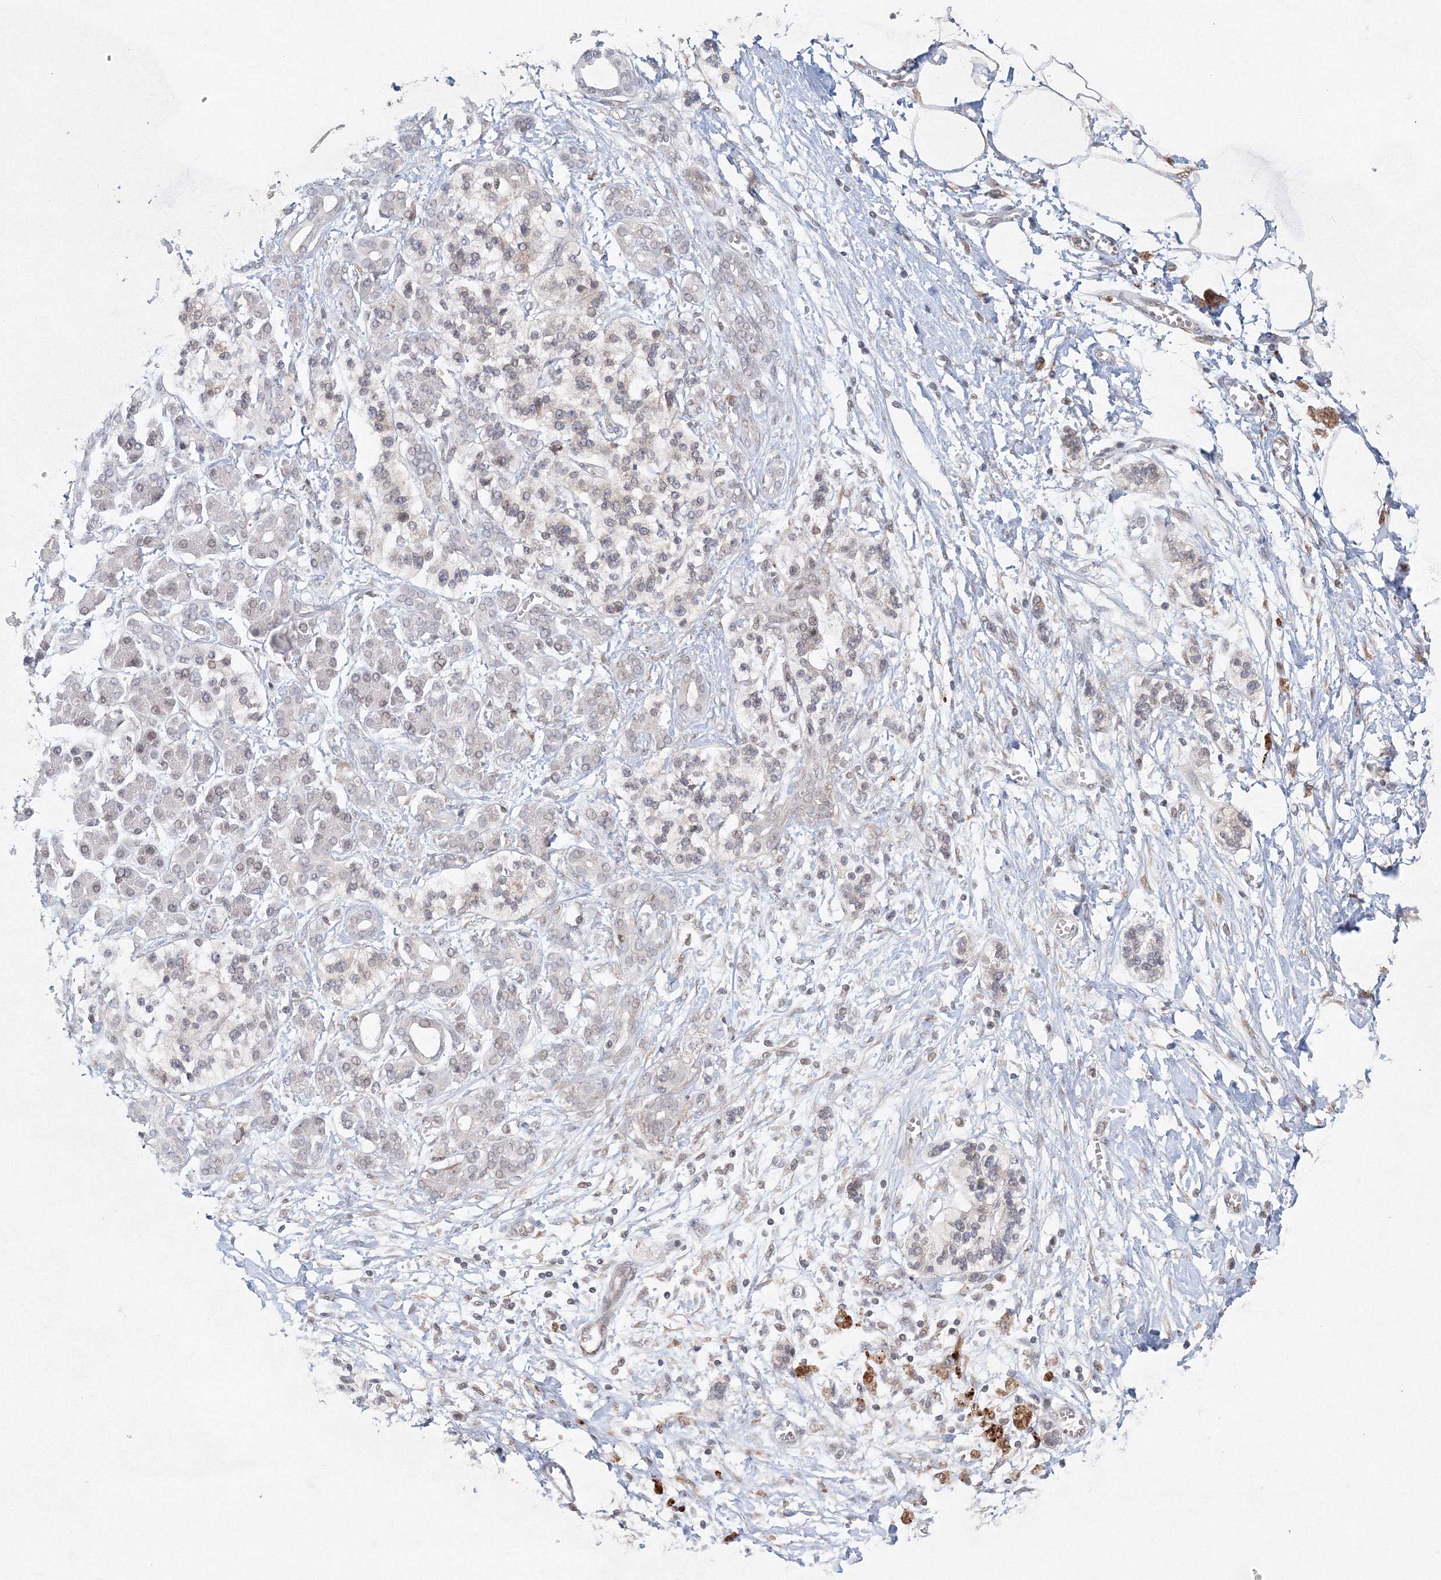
{"staining": {"intensity": "weak", "quantity": ">75%", "location": "cytoplasmic/membranous"}, "tissue": "adipose tissue", "cell_type": "Adipocytes", "image_type": "normal", "snomed": [{"axis": "morphology", "description": "Normal tissue, NOS"}, {"axis": "morphology", "description": "Adenocarcinoma, NOS"}, {"axis": "topography", "description": "Pancreas"}, {"axis": "topography", "description": "Peripheral nerve tissue"}], "caption": "Adipose tissue stained with immunohistochemistry shows weak cytoplasmic/membranous positivity in about >75% of adipocytes.", "gene": "KIF4A", "patient": {"sex": "male", "age": 59}}